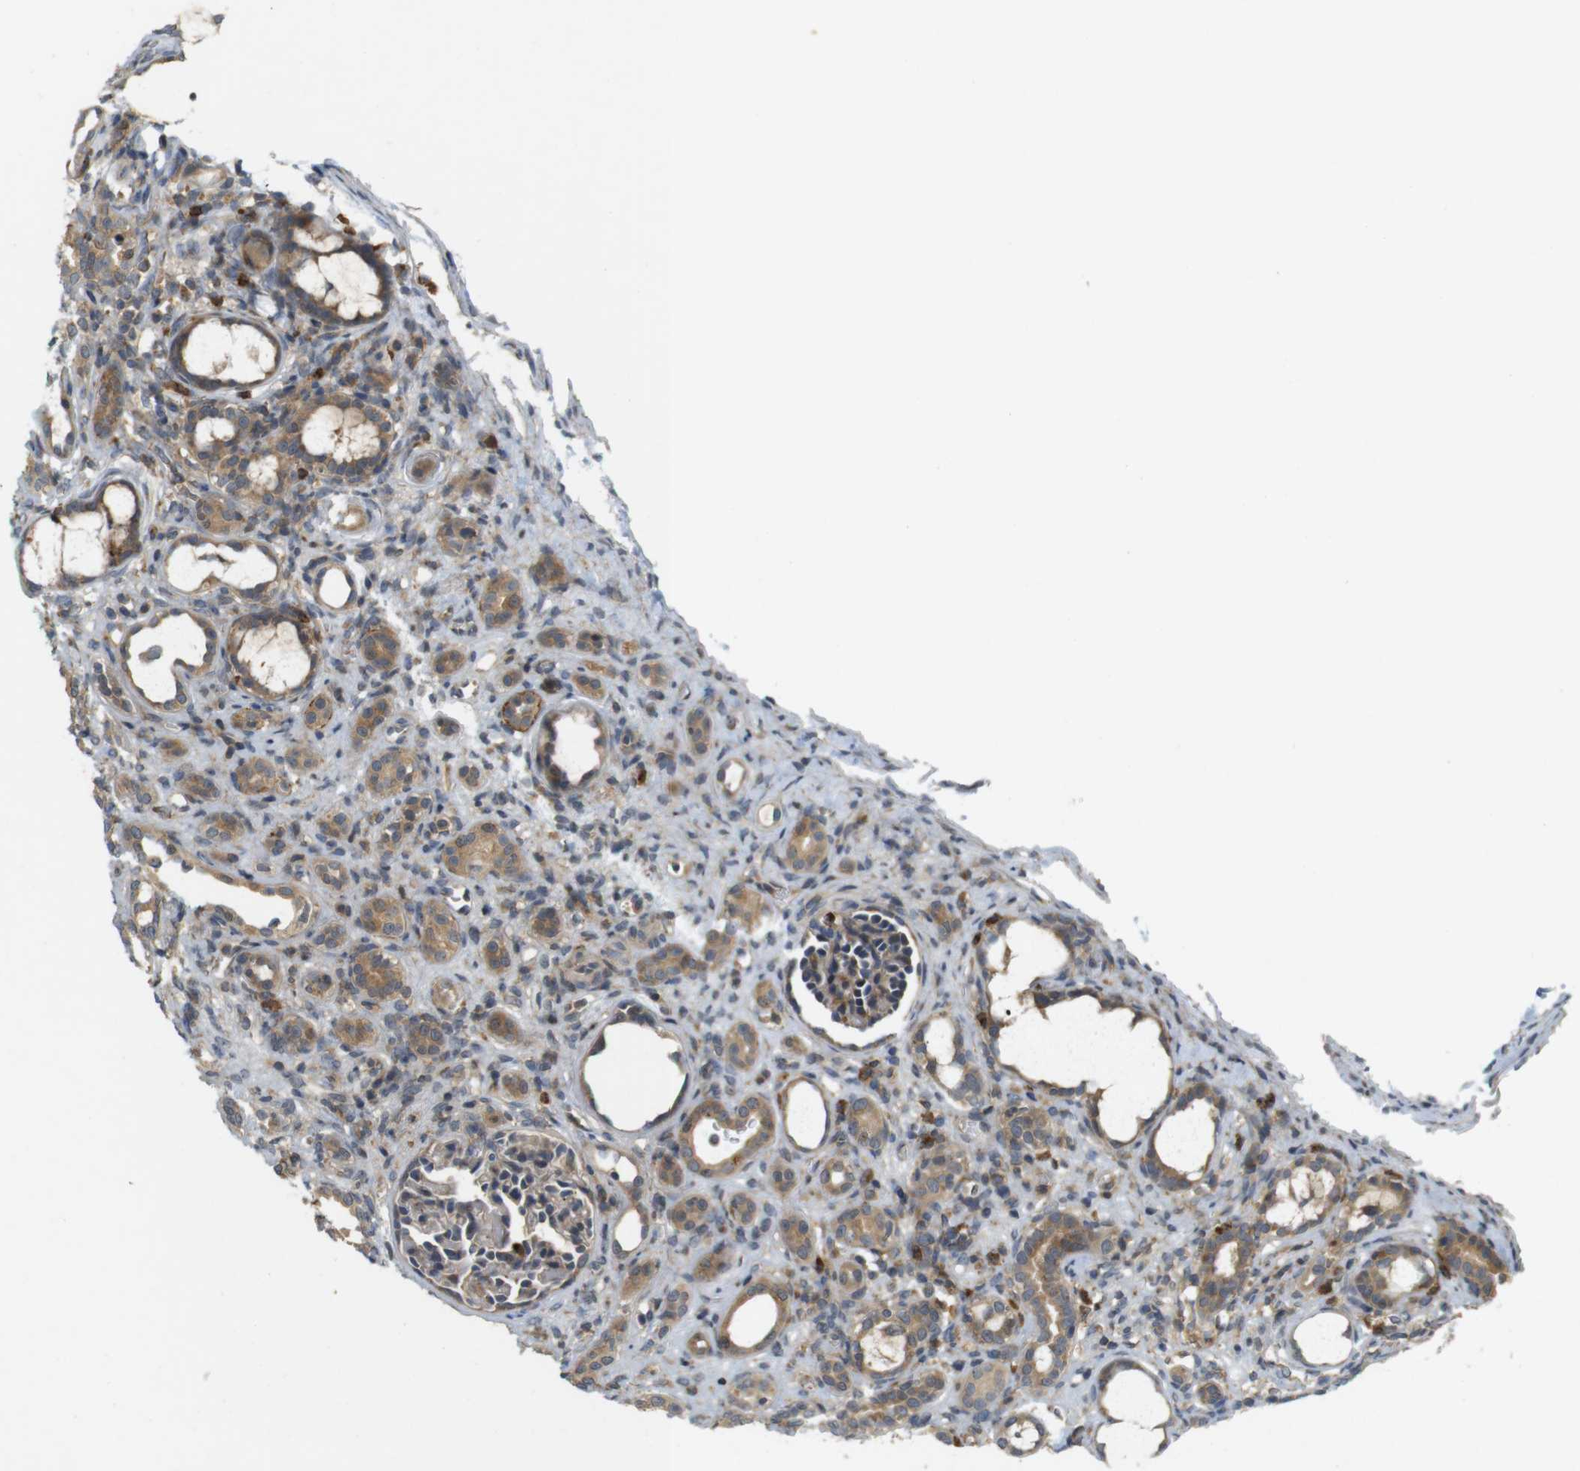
{"staining": {"intensity": "weak", "quantity": "<25%", "location": "cytoplasmic/membranous"}, "tissue": "kidney", "cell_type": "Cells in glomeruli", "image_type": "normal", "snomed": [{"axis": "morphology", "description": "Normal tissue, NOS"}, {"axis": "topography", "description": "Kidney"}], "caption": "Immunohistochemical staining of benign human kidney demonstrates no significant staining in cells in glomeruli. The staining was performed using DAB to visualize the protein expression in brown, while the nuclei were stained in blue with hematoxylin (Magnification: 20x).", "gene": "TMX3", "patient": {"sex": "male", "age": 7}}